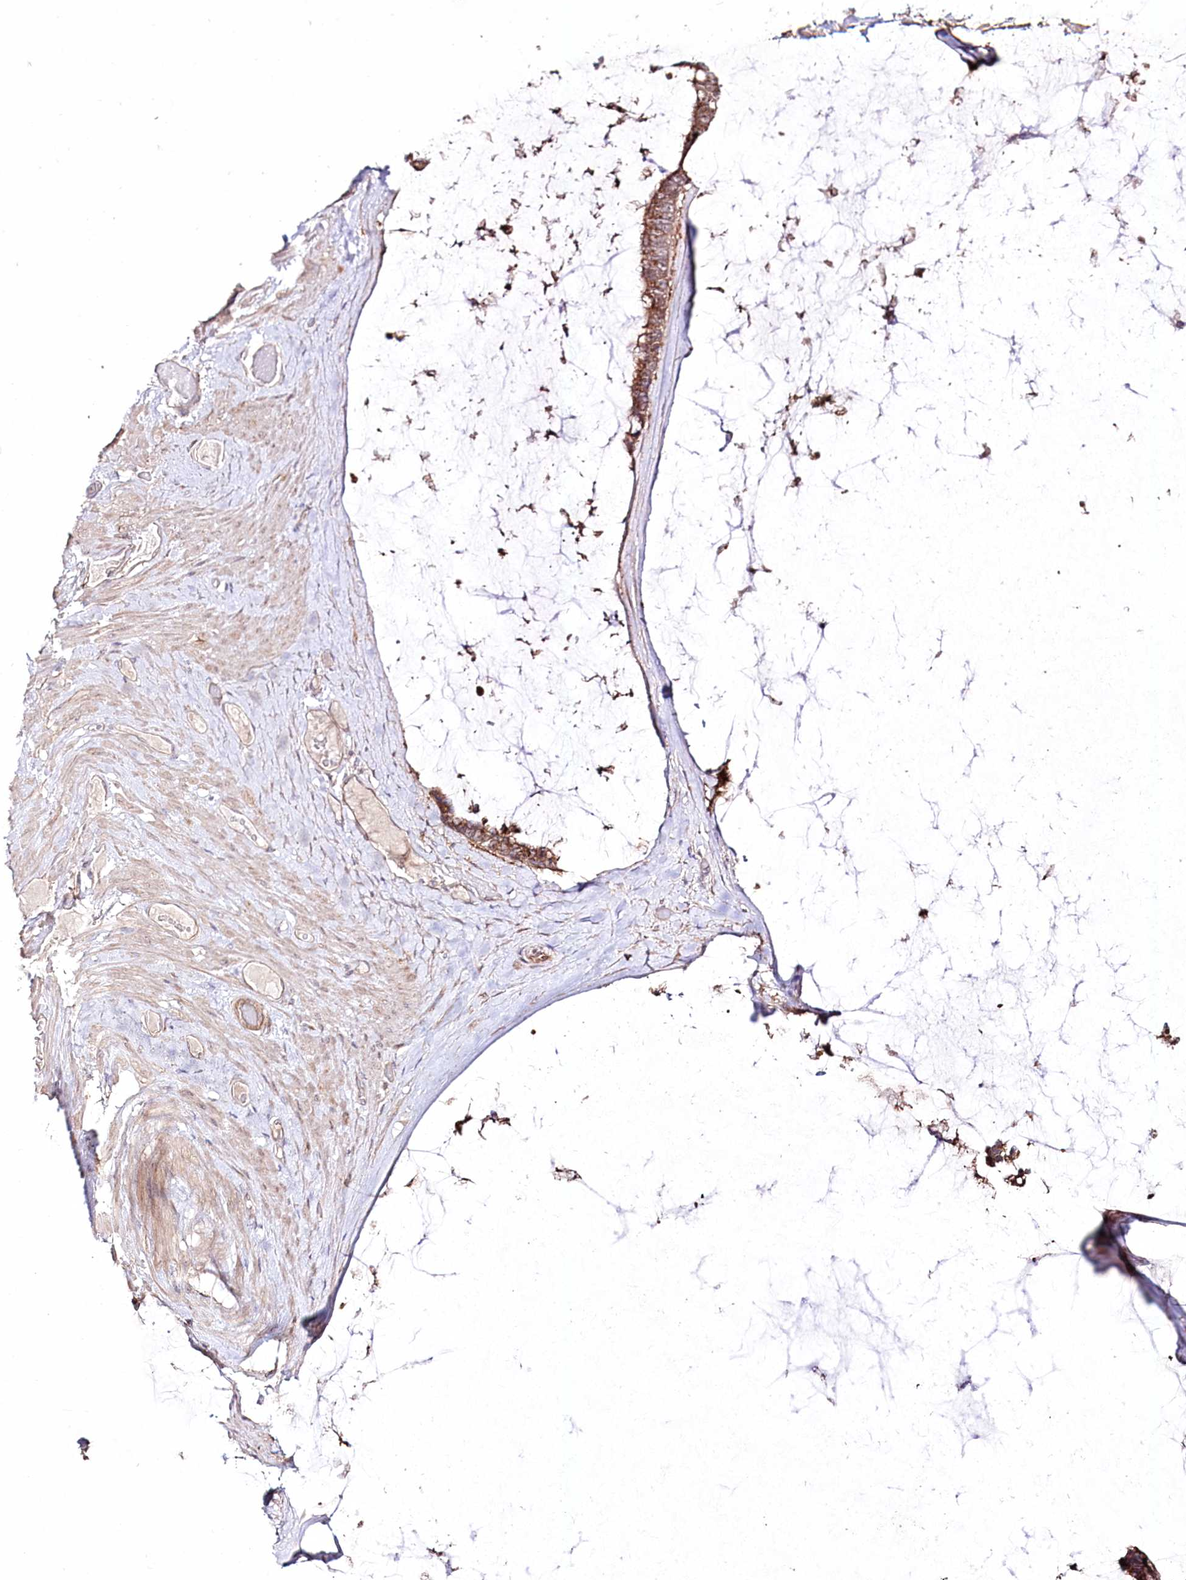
{"staining": {"intensity": "moderate", "quantity": ">75%", "location": "cytoplasmic/membranous"}, "tissue": "ovarian cancer", "cell_type": "Tumor cells", "image_type": "cancer", "snomed": [{"axis": "morphology", "description": "Cystadenocarcinoma, mucinous, NOS"}, {"axis": "topography", "description": "Ovary"}], "caption": "Human ovarian mucinous cystadenocarcinoma stained with a protein marker exhibits moderate staining in tumor cells.", "gene": "REXO2", "patient": {"sex": "female", "age": 39}}